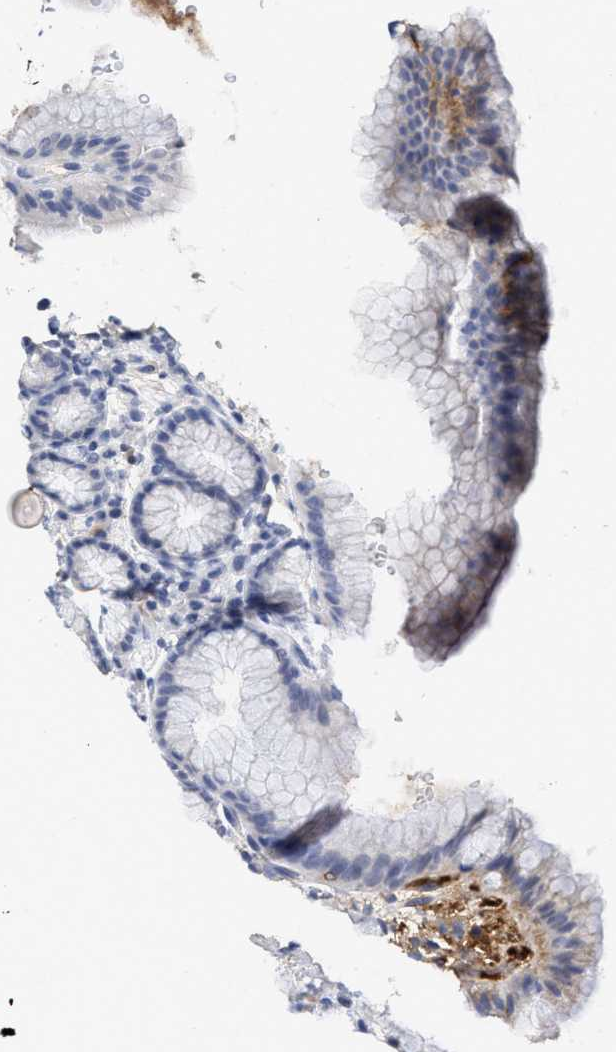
{"staining": {"intensity": "negative", "quantity": "none", "location": "none"}, "tissue": "stomach", "cell_type": "Glandular cells", "image_type": "normal", "snomed": [{"axis": "morphology", "description": "Normal tissue, NOS"}, {"axis": "topography", "description": "Stomach, lower"}], "caption": "The image shows no staining of glandular cells in normal stomach. Brightfield microscopy of immunohistochemistry (IHC) stained with DAB (3,3'-diaminobenzidine) (brown) and hematoxylin (blue), captured at high magnification.", "gene": "C2", "patient": {"sex": "male", "age": 52}}